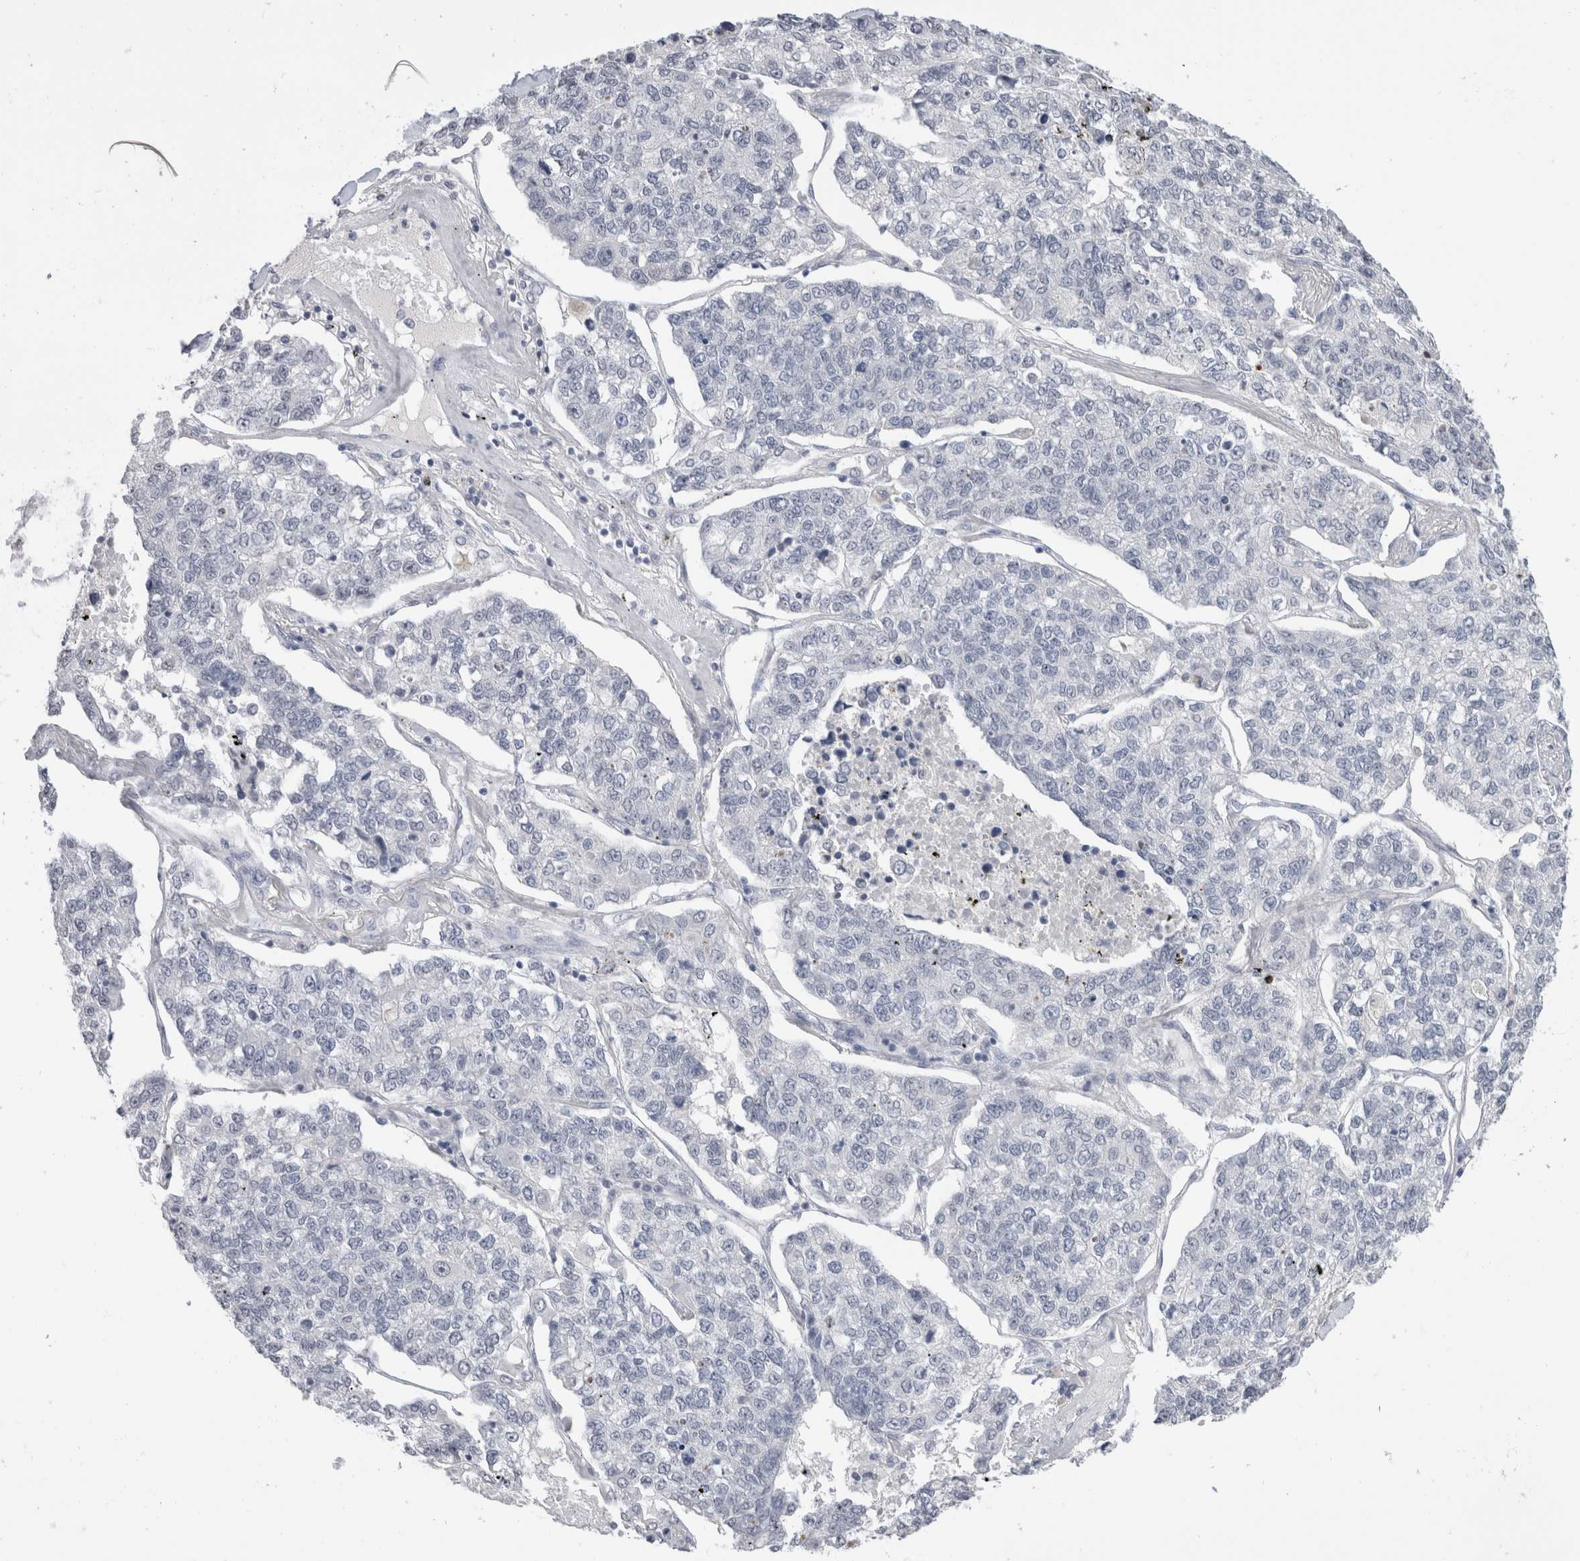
{"staining": {"intensity": "negative", "quantity": "none", "location": "none"}, "tissue": "lung cancer", "cell_type": "Tumor cells", "image_type": "cancer", "snomed": [{"axis": "morphology", "description": "Adenocarcinoma, NOS"}, {"axis": "topography", "description": "Lung"}], "caption": "Lung cancer (adenocarcinoma) was stained to show a protein in brown. There is no significant positivity in tumor cells.", "gene": "CADM3", "patient": {"sex": "male", "age": 49}}